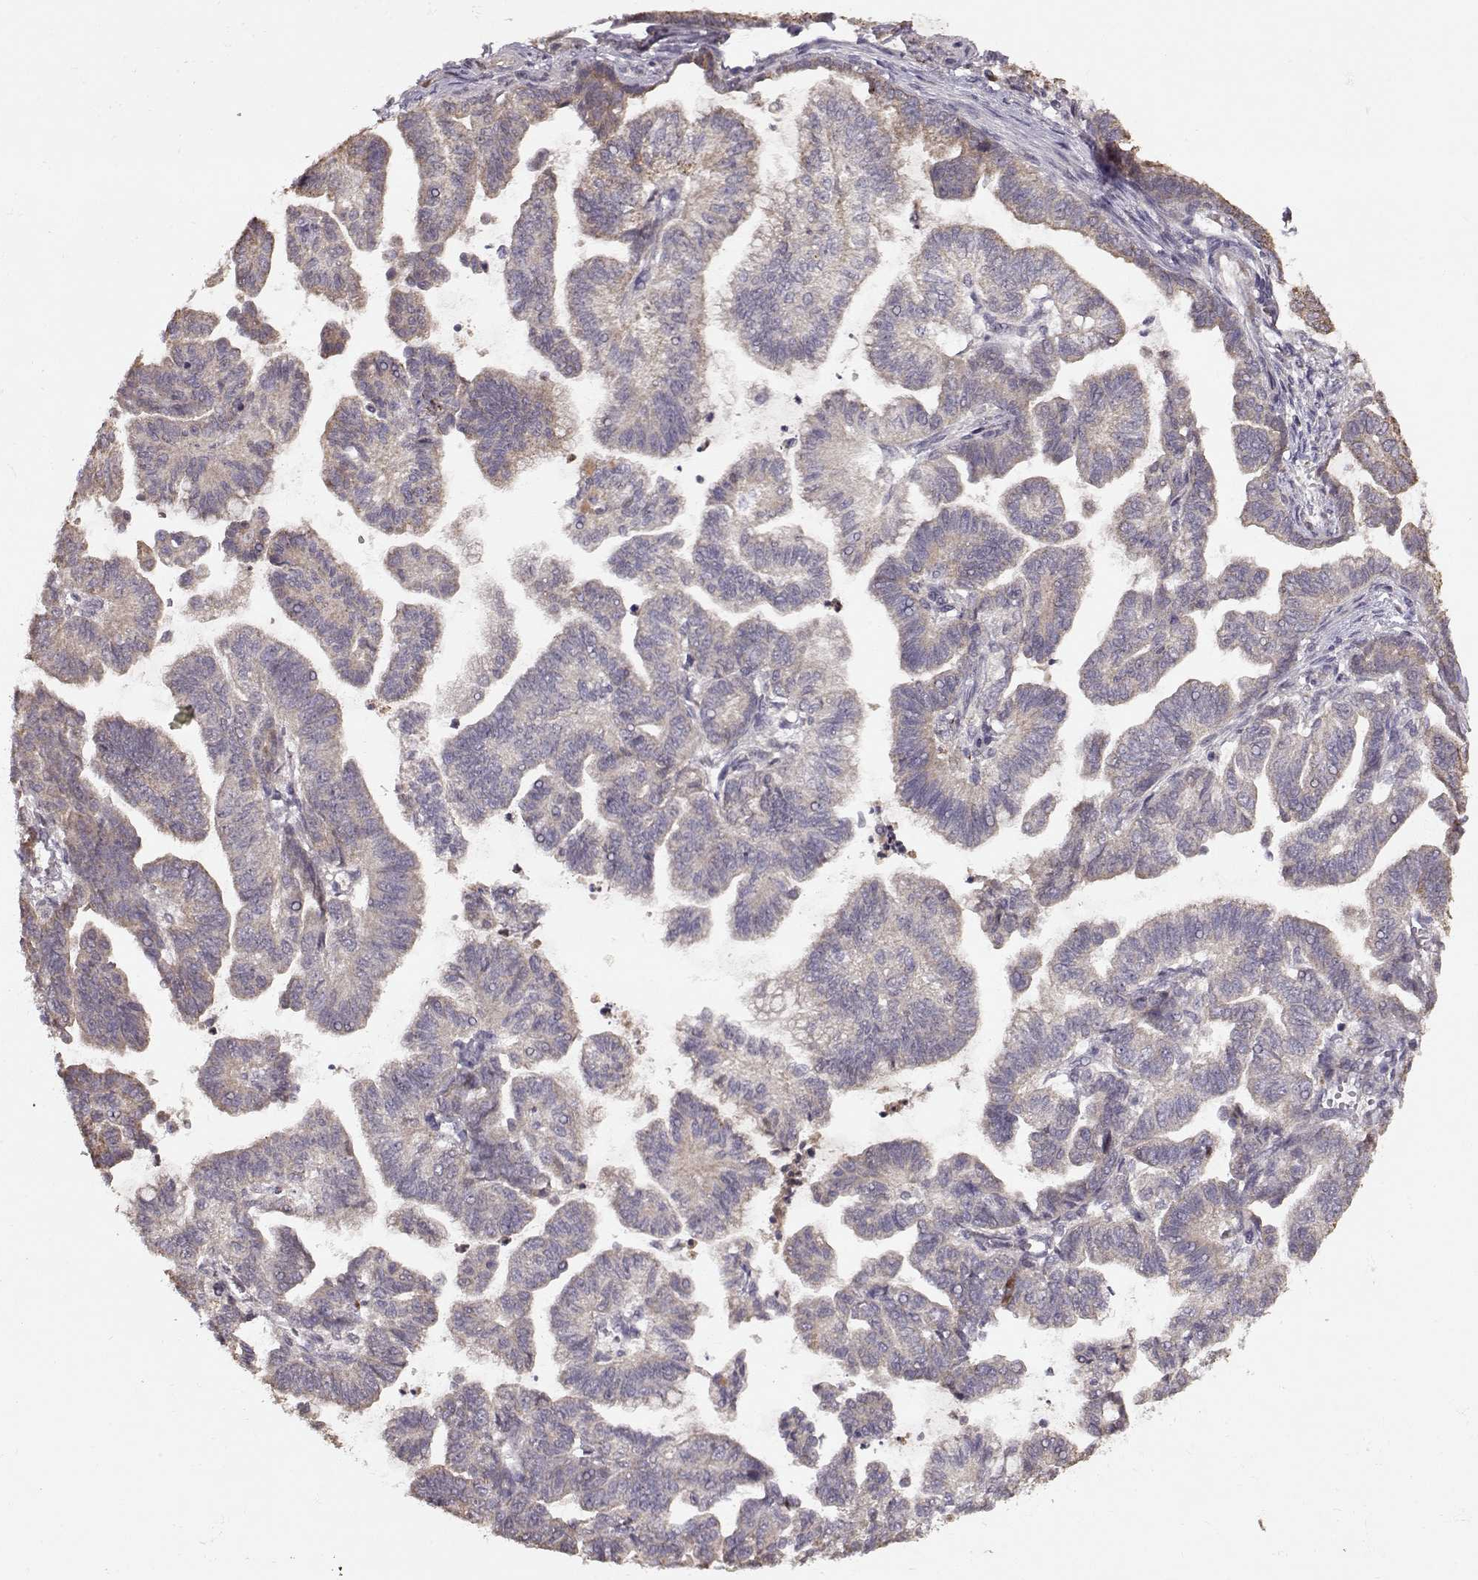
{"staining": {"intensity": "weak", "quantity": "25%-75%", "location": "cytoplasmic/membranous"}, "tissue": "stomach cancer", "cell_type": "Tumor cells", "image_type": "cancer", "snomed": [{"axis": "morphology", "description": "Adenocarcinoma, NOS"}, {"axis": "topography", "description": "Stomach"}], "caption": "Immunohistochemistry (IHC) histopathology image of human adenocarcinoma (stomach) stained for a protein (brown), which displays low levels of weak cytoplasmic/membranous staining in approximately 25%-75% of tumor cells.", "gene": "CMTM3", "patient": {"sex": "male", "age": 83}}